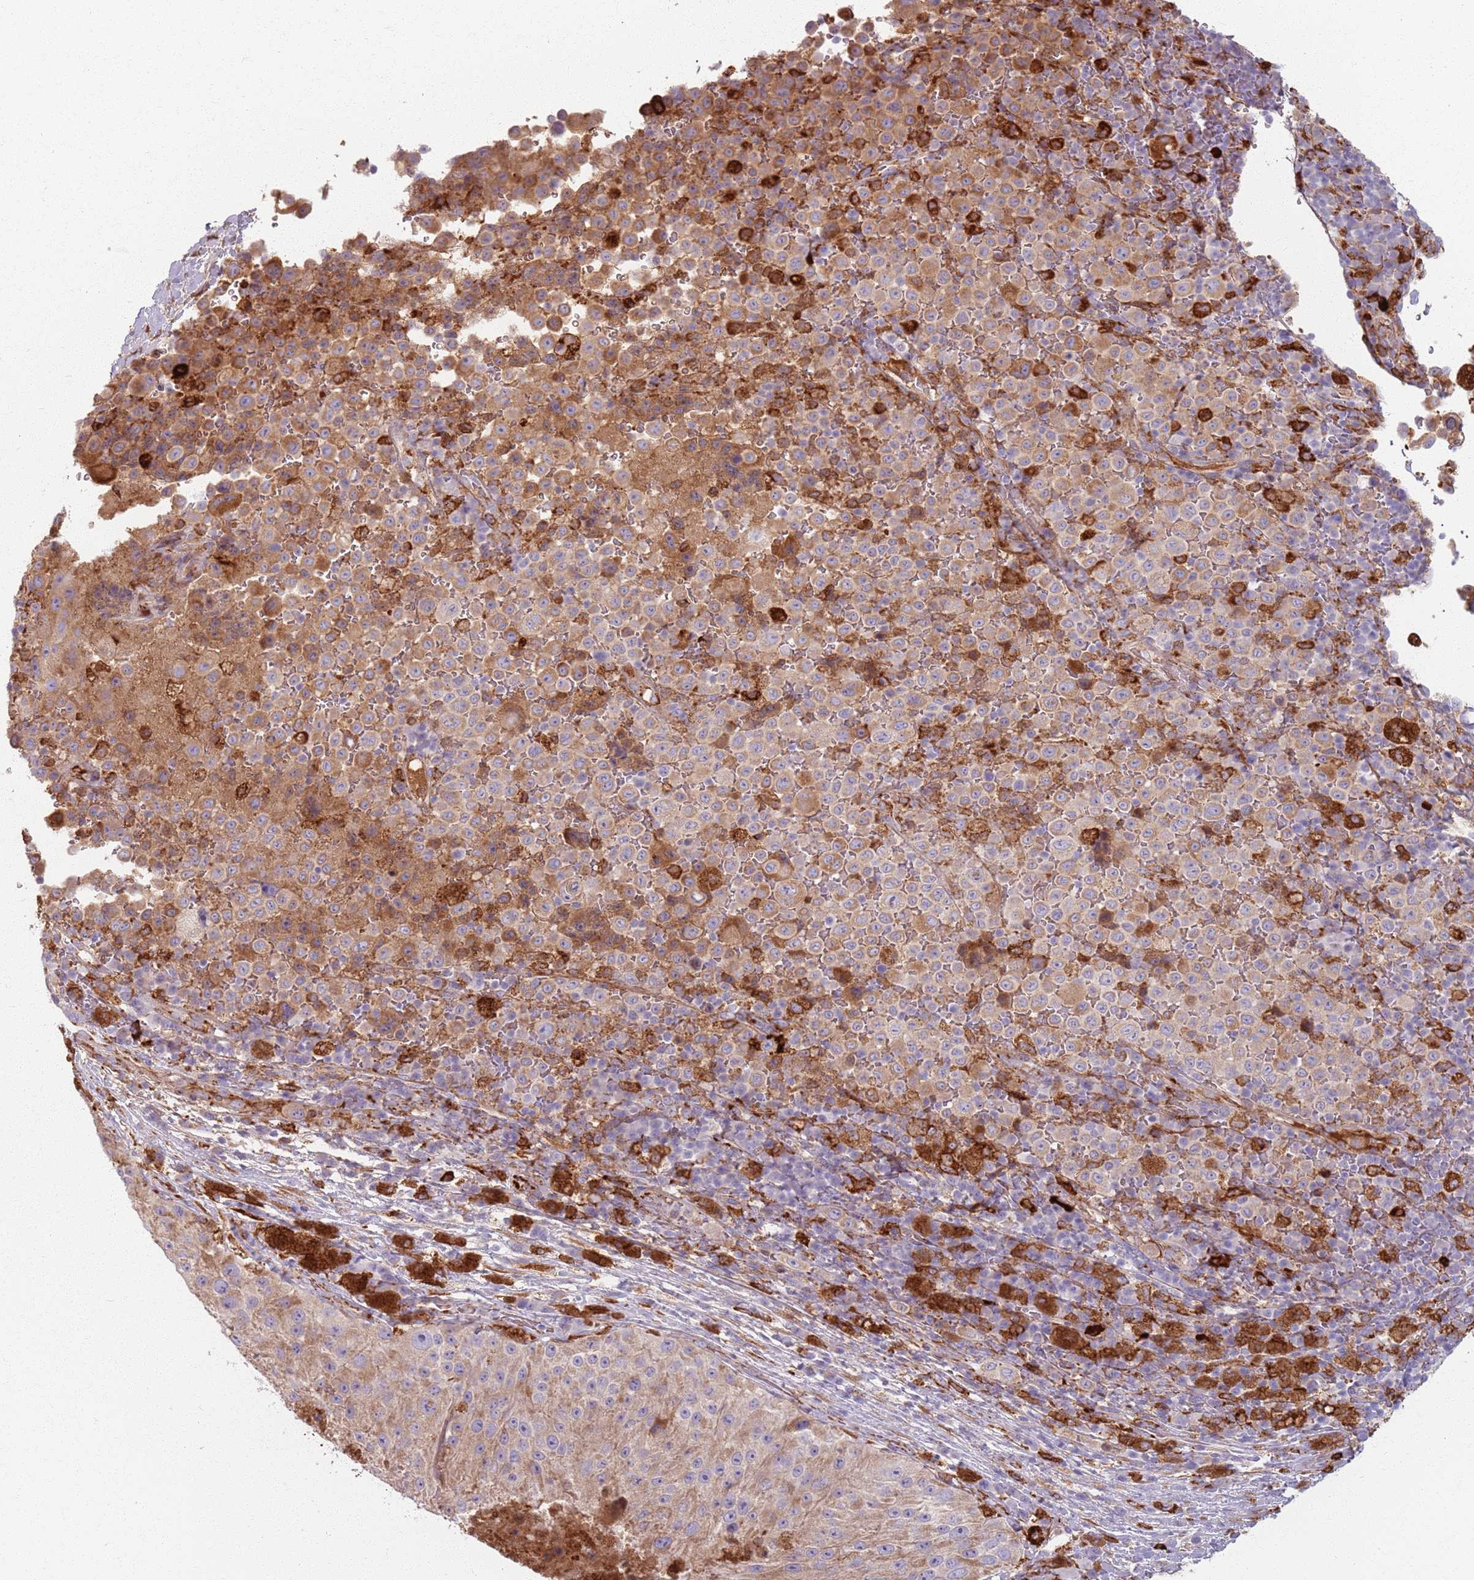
{"staining": {"intensity": "moderate", "quantity": "<25%", "location": "cytoplasmic/membranous"}, "tissue": "melanoma", "cell_type": "Tumor cells", "image_type": "cancer", "snomed": [{"axis": "morphology", "description": "Malignant melanoma, Metastatic site"}, {"axis": "topography", "description": "Lymph node"}], "caption": "Protein analysis of malignant melanoma (metastatic site) tissue shows moderate cytoplasmic/membranous staining in about <25% of tumor cells. Using DAB (brown) and hematoxylin (blue) stains, captured at high magnification using brightfield microscopy.", "gene": "COLGALT1", "patient": {"sex": "male", "age": 62}}